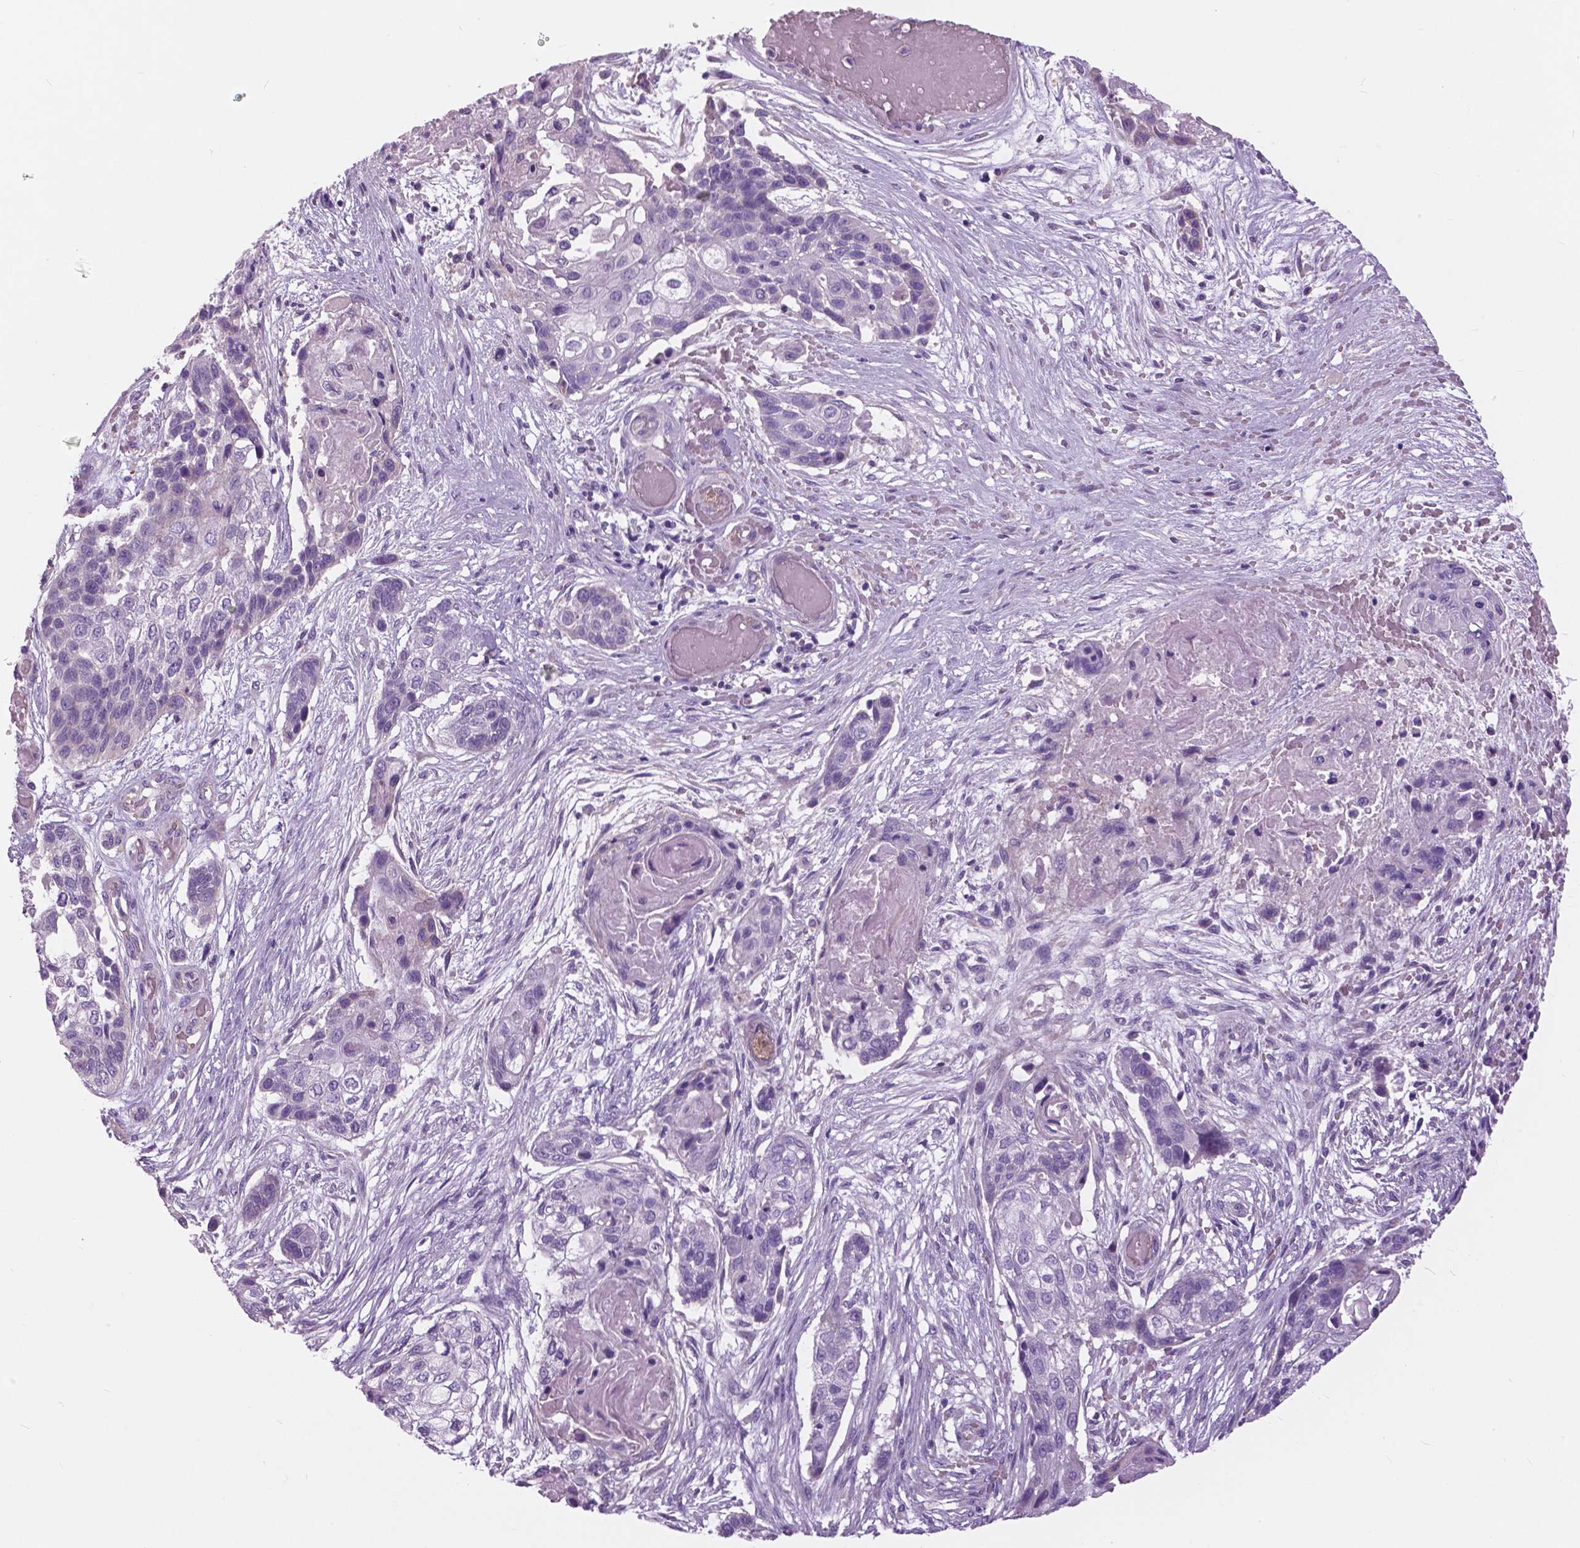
{"staining": {"intensity": "negative", "quantity": "none", "location": "none"}, "tissue": "lung cancer", "cell_type": "Tumor cells", "image_type": "cancer", "snomed": [{"axis": "morphology", "description": "Squamous cell carcinoma, NOS"}, {"axis": "topography", "description": "Lung"}], "caption": "This is an immunohistochemistry (IHC) histopathology image of lung cancer. There is no staining in tumor cells.", "gene": "SERPINI1", "patient": {"sex": "male", "age": 69}}